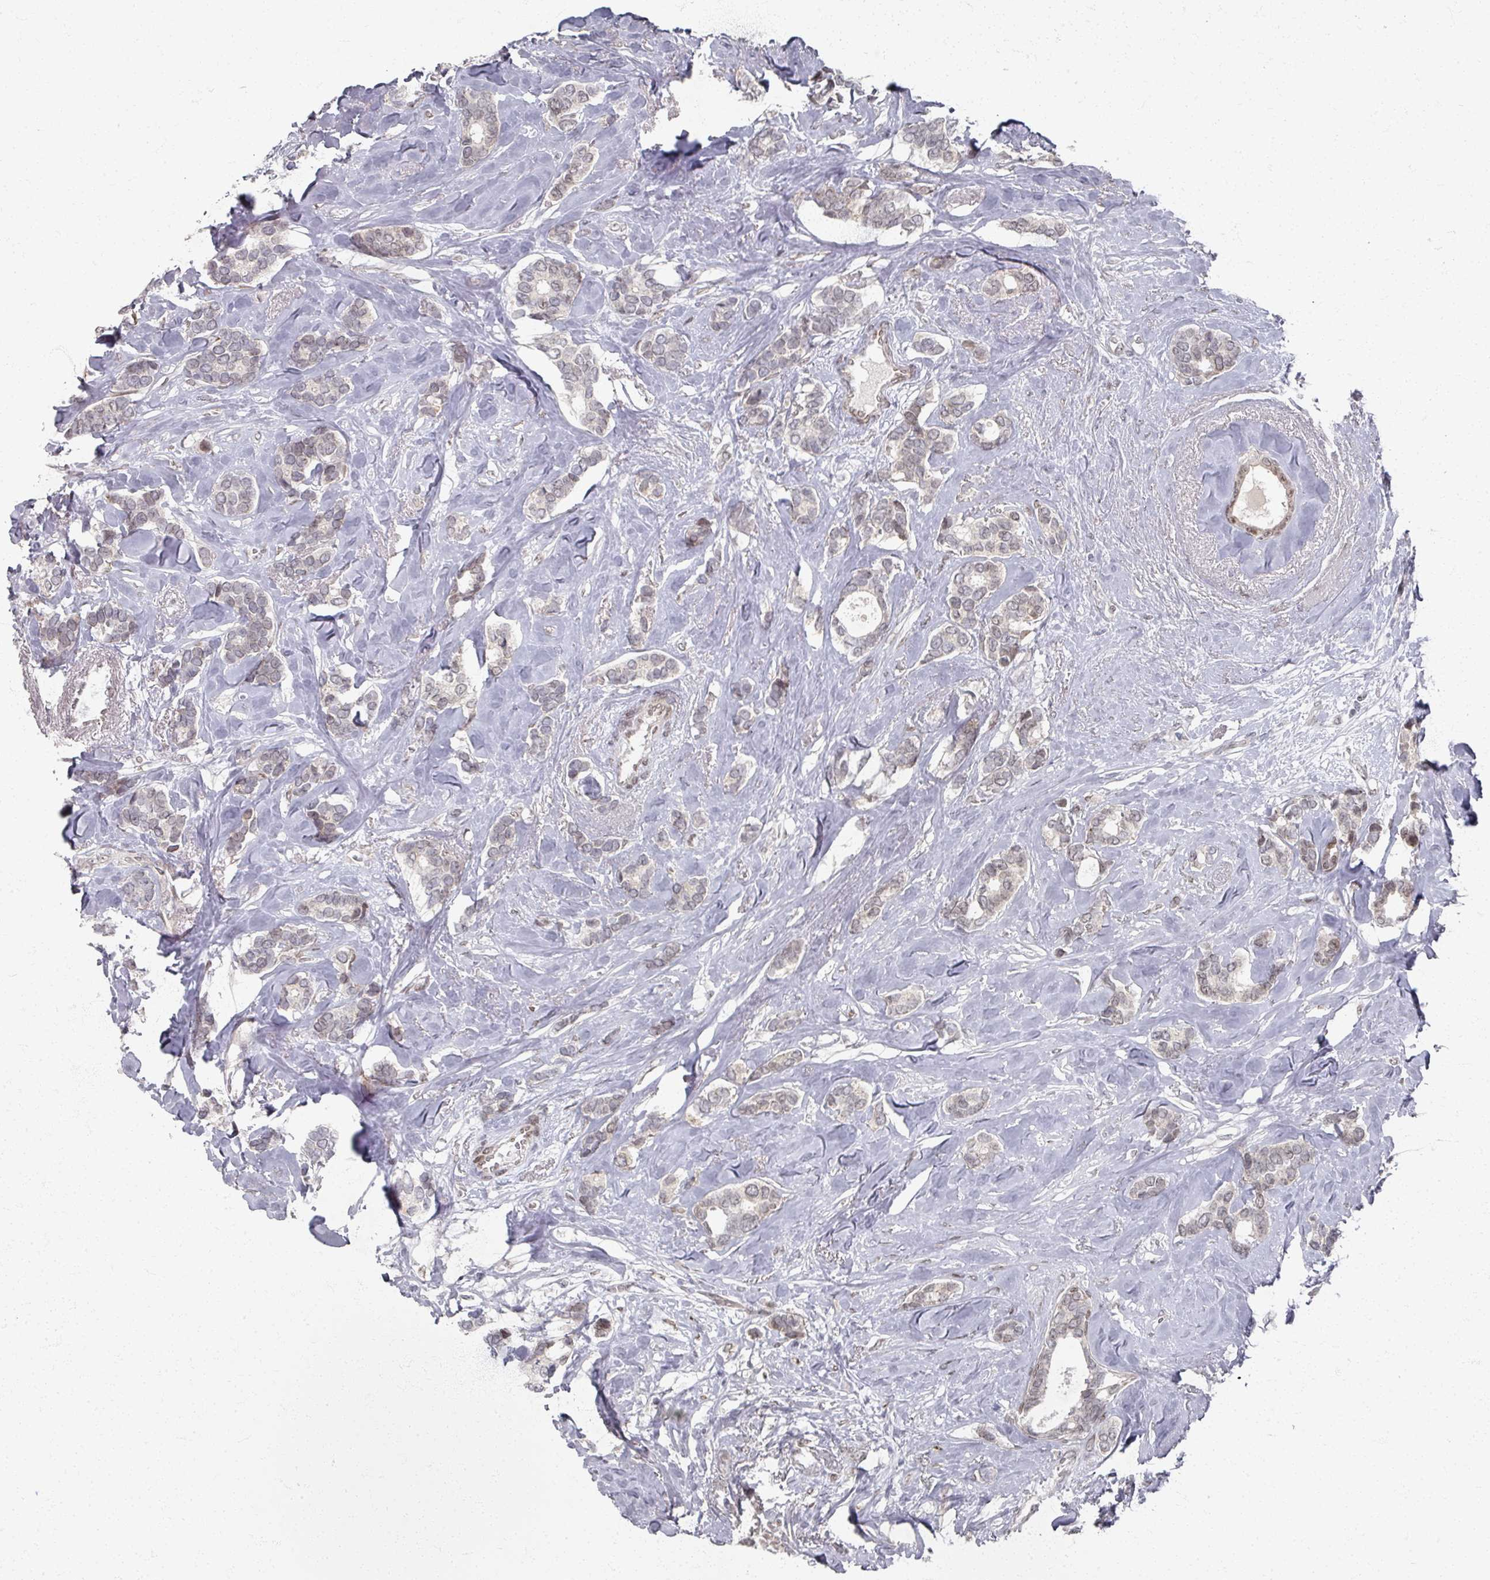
{"staining": {"intensity": "moderate", "quantity": "<25%", "location": "cytoplasmic/membranous,nuclear"}, "tissue": "breast cancer", "cell_type": "Tumor cells", "image_type": "cancer", "snomed": [{"axis": "morphology", "description": "Duct carcinoma"}, {"axis": "topography", "description": "Breast"}], "caption": "About <25% of tumor cells in human breast cancer reveal moderate cytoplasmic/membranous and nuclear protein staining as visualized by brown immunohistochemical staining.", "gene": "PSKH1", "patient": {"sex": "female", "age": 87}}